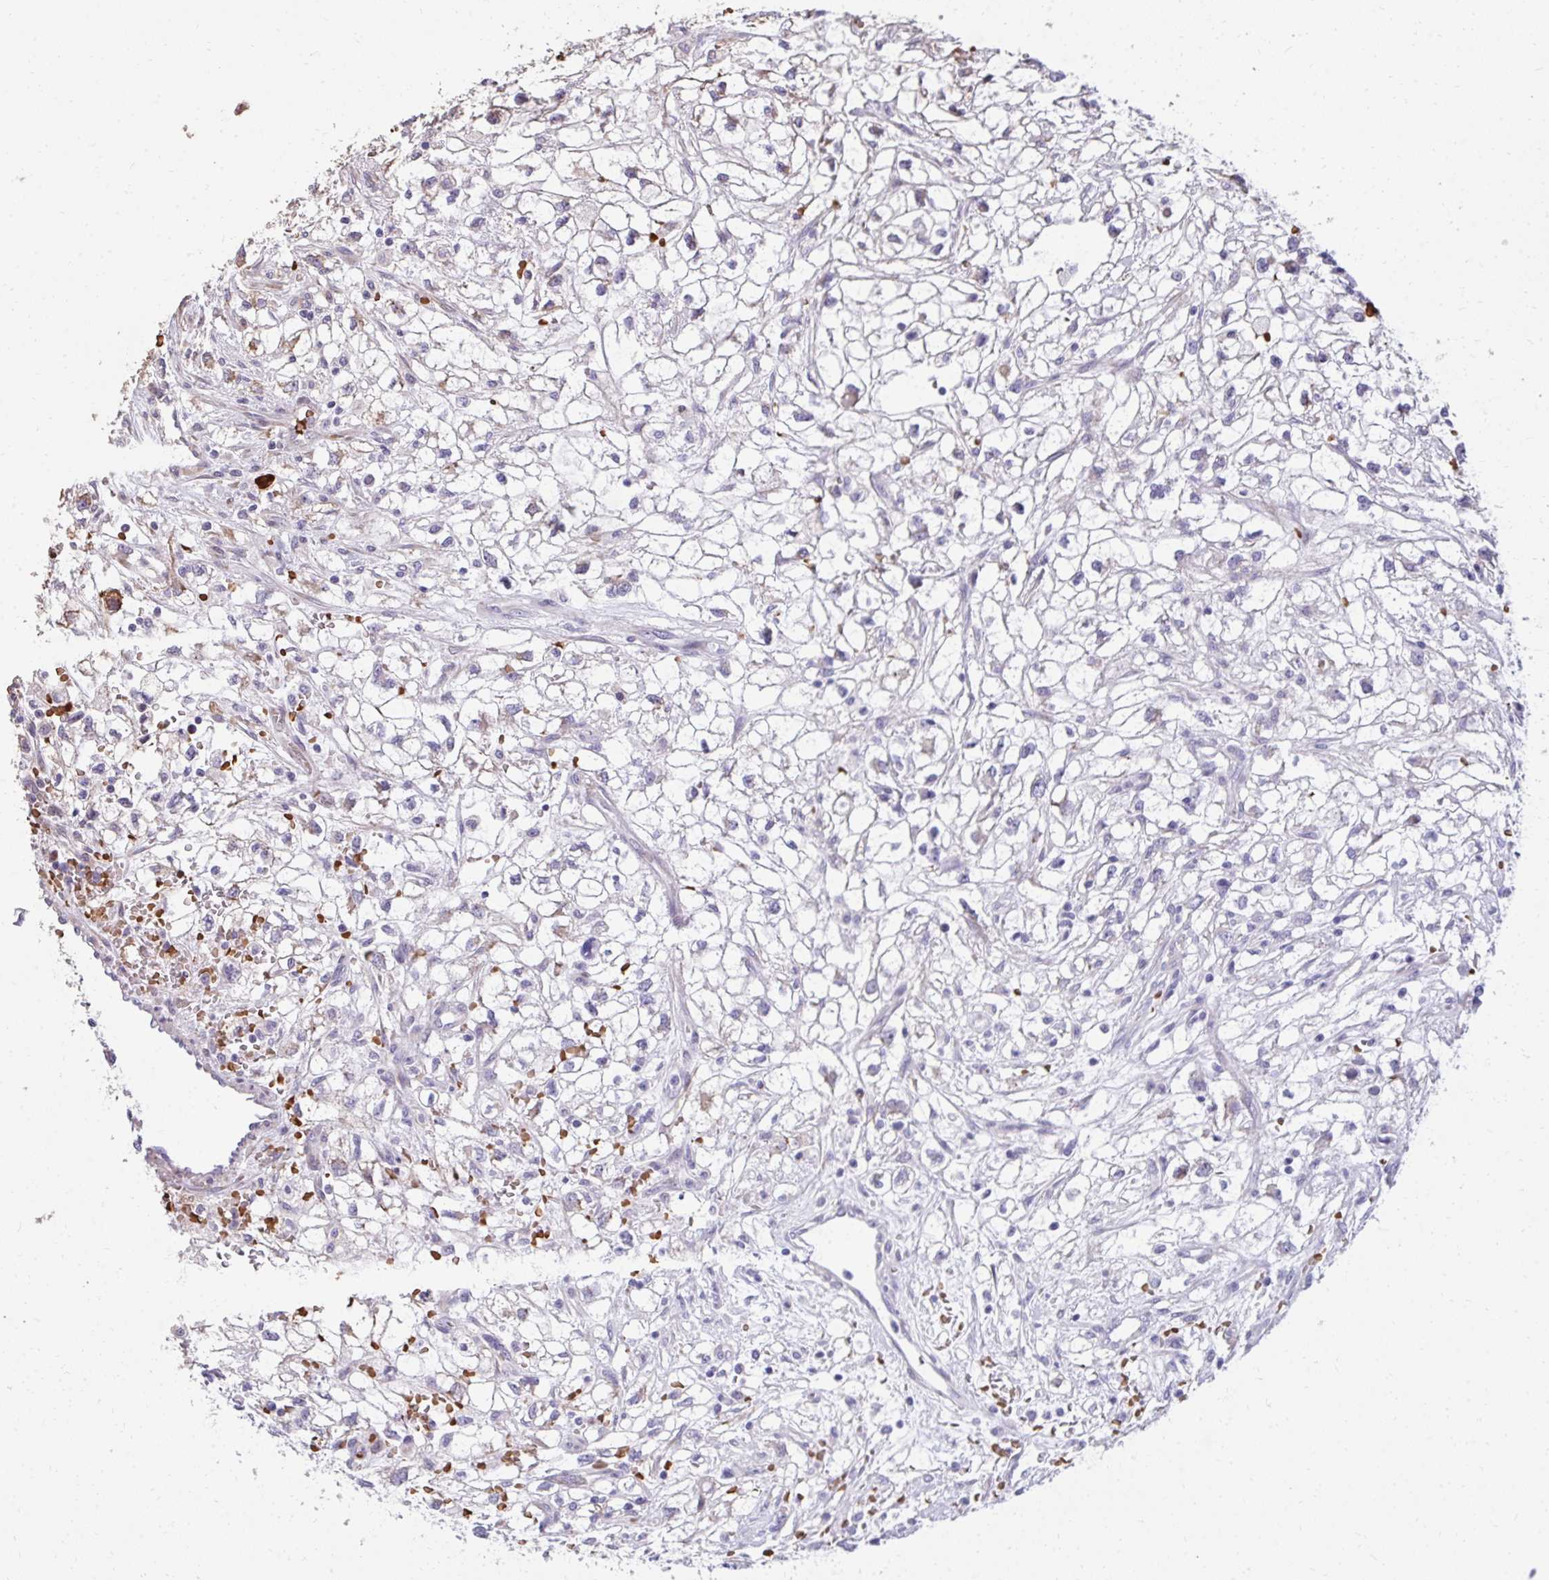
{"staining": {"intensity": "negative", "quantity": "none", "location": "none"}, "tissue": "renal cancer", "cell_type": "Tumor cells", "image_type": "cancer", "snomed": [{"axis": "morphology", "description": "Adenocarcinoma, NOS"}, {"axis": "topography", "description": "Kidney"}], "caption": "Image shows no significant protein expression in tumor cells of renal cancer.", "gene": "FIBCD1", "patient": {"sex": "male", "age": 59}}